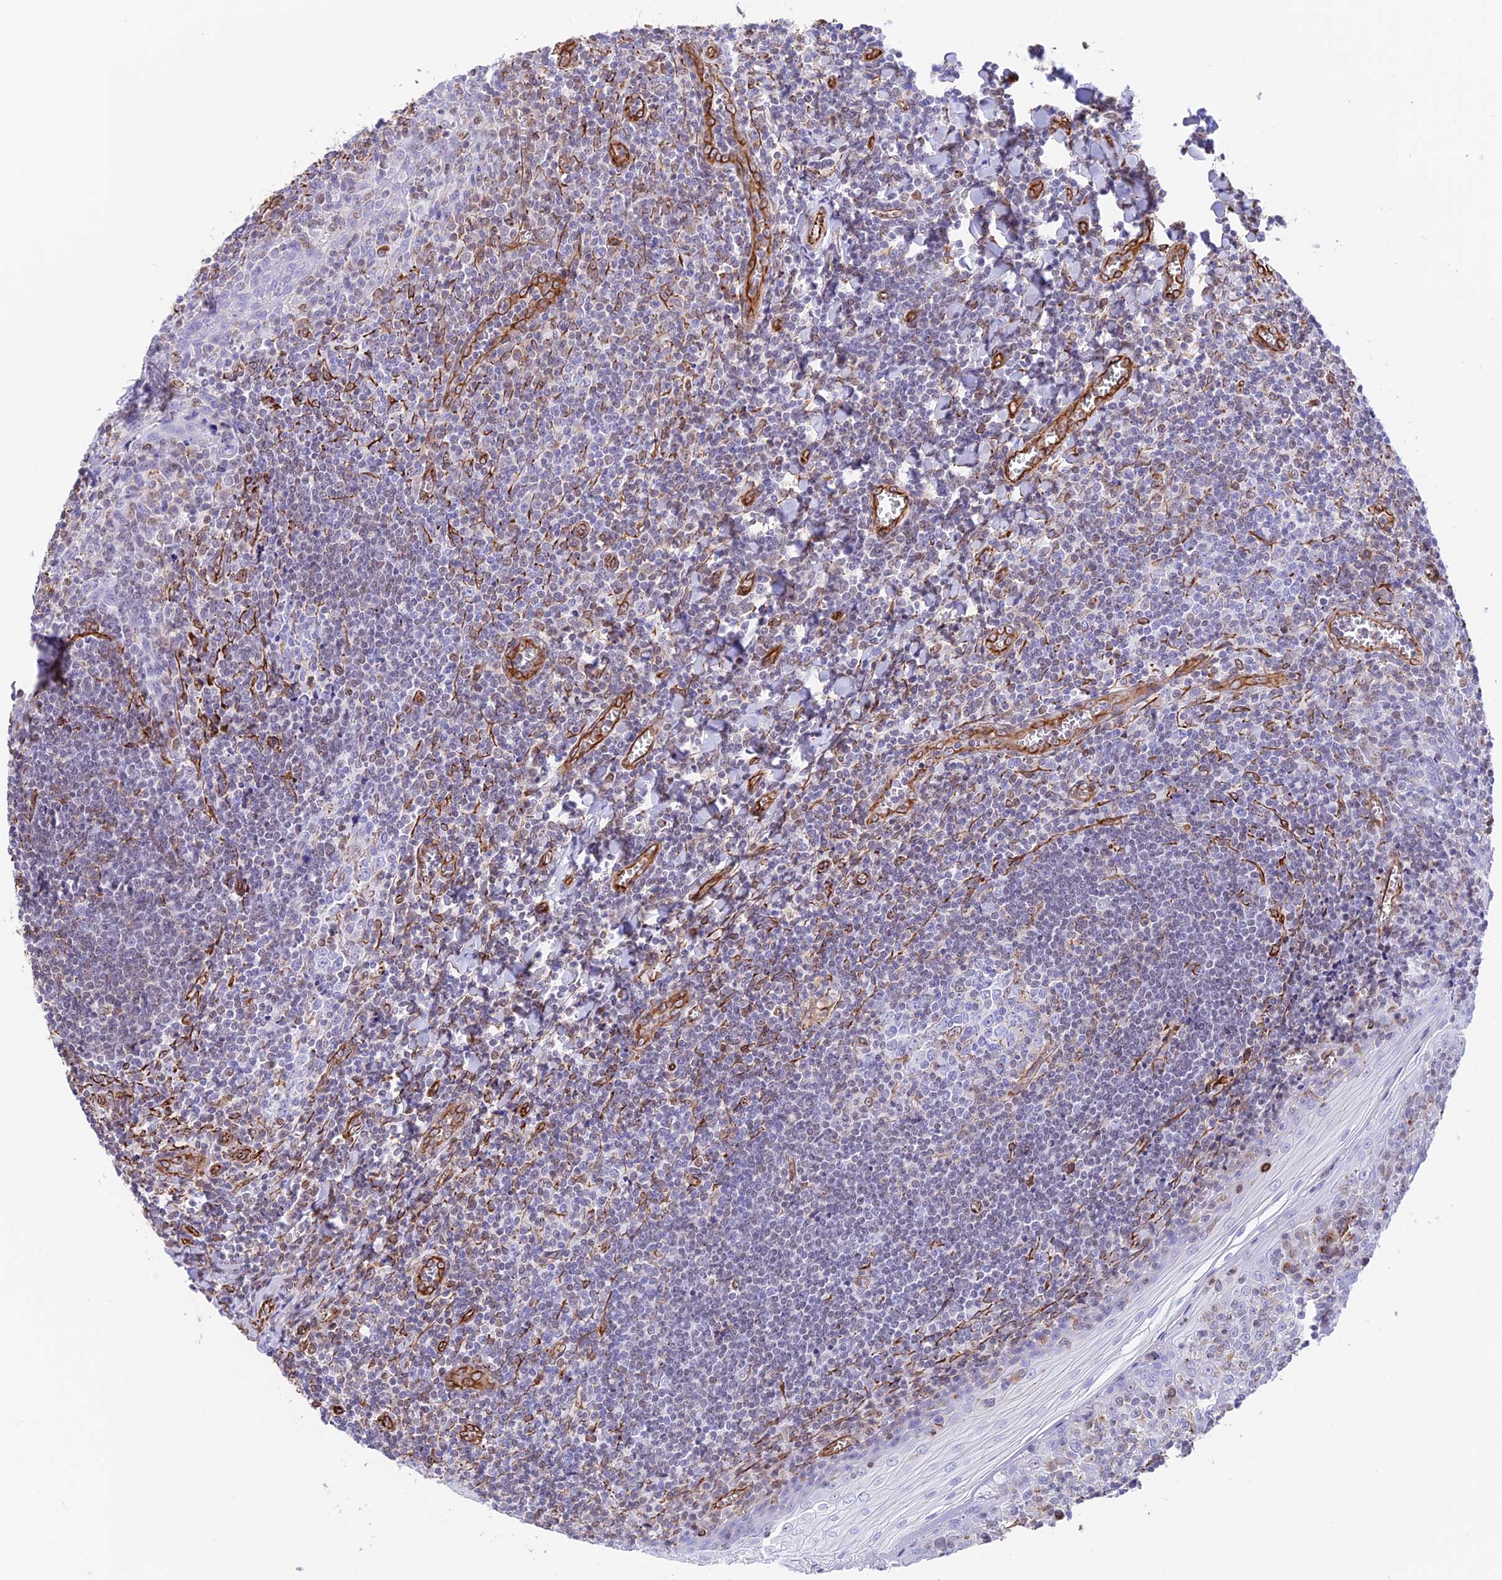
{"staining": {"intensity": "negative", "quantity": "none", "location": "none"}, "tissue": "tonsil", "cell_type": "Germinal center cells", "image_type": "normal", "snomed": [{"axis": "morphology", "description": "Normal tissue, NOS"}, {"axis": "topography", "description": "Tonsil"}], "caption": "This image is of benign tonsil stained with IHC to label a protein in brown with the nuclei are counter-stained blue. There is no positivity in germinal center cells.", "gene": "ZNF652", "patient": {"sex": "male", "age": 27}}